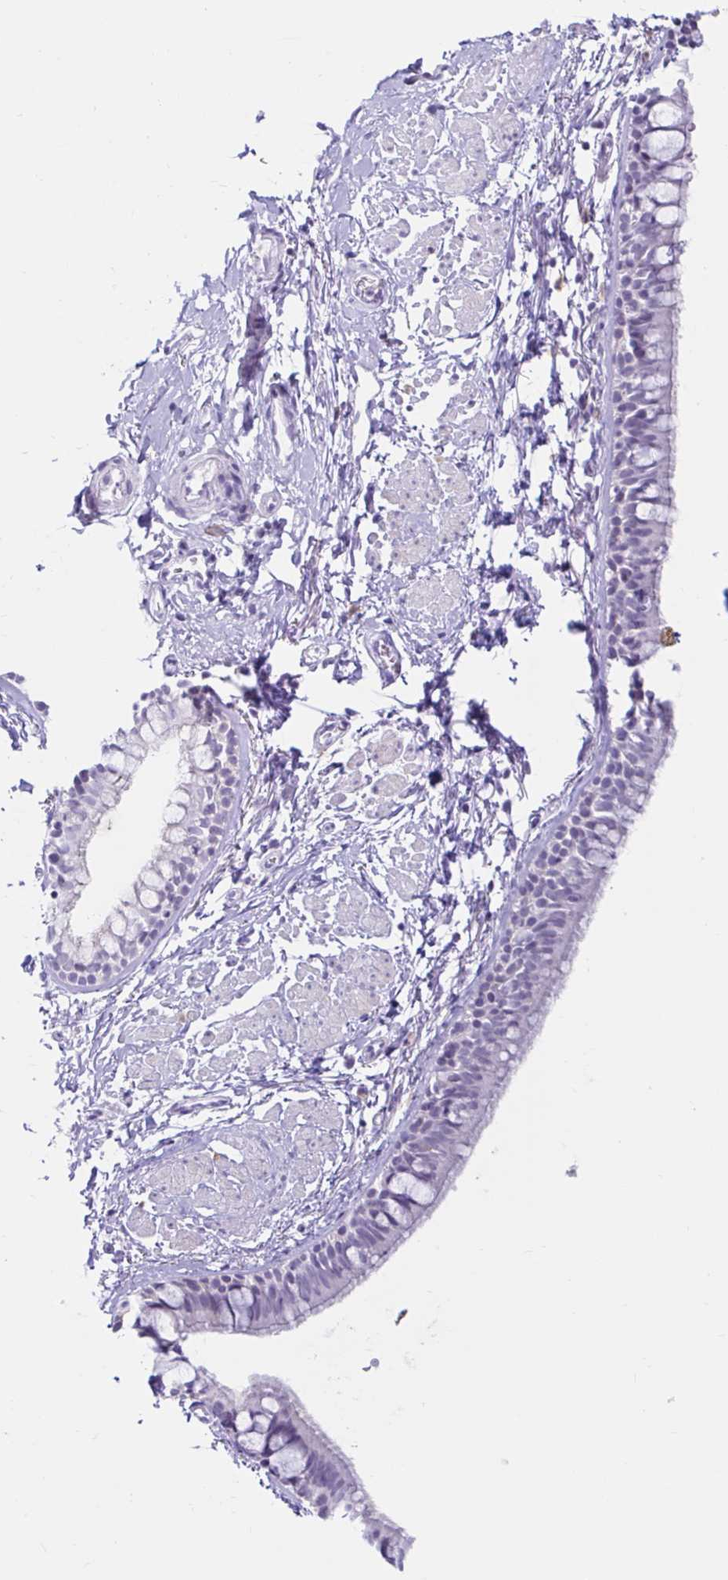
{"staining": {"intensity": "negative", "quantity": "none", "location": "none"}, "tissue": "bronchus", "cell_type": "Respiratory epithelial cells", "image_type": "normal", "snomed": [{"axis": "morphology", "description": "Normal tissue, NOS"}, {"axis": "topography", "description": "Lymph node"}, {"axis": "topography", "description": "Cartilage tissue"}, {"axis": "topography", "description": "Bronchus"}], "caption": "The image exhibits no significant expression in respiratory epithelial cells of bronchus. Brightfield microscopy of immunohistochemistry (IHC) stained with DAB (brown) and hematoxylin (blue), captured at high magnification.", "gene": "BEST1", "patient": {"sex": "female", "age": 70}}